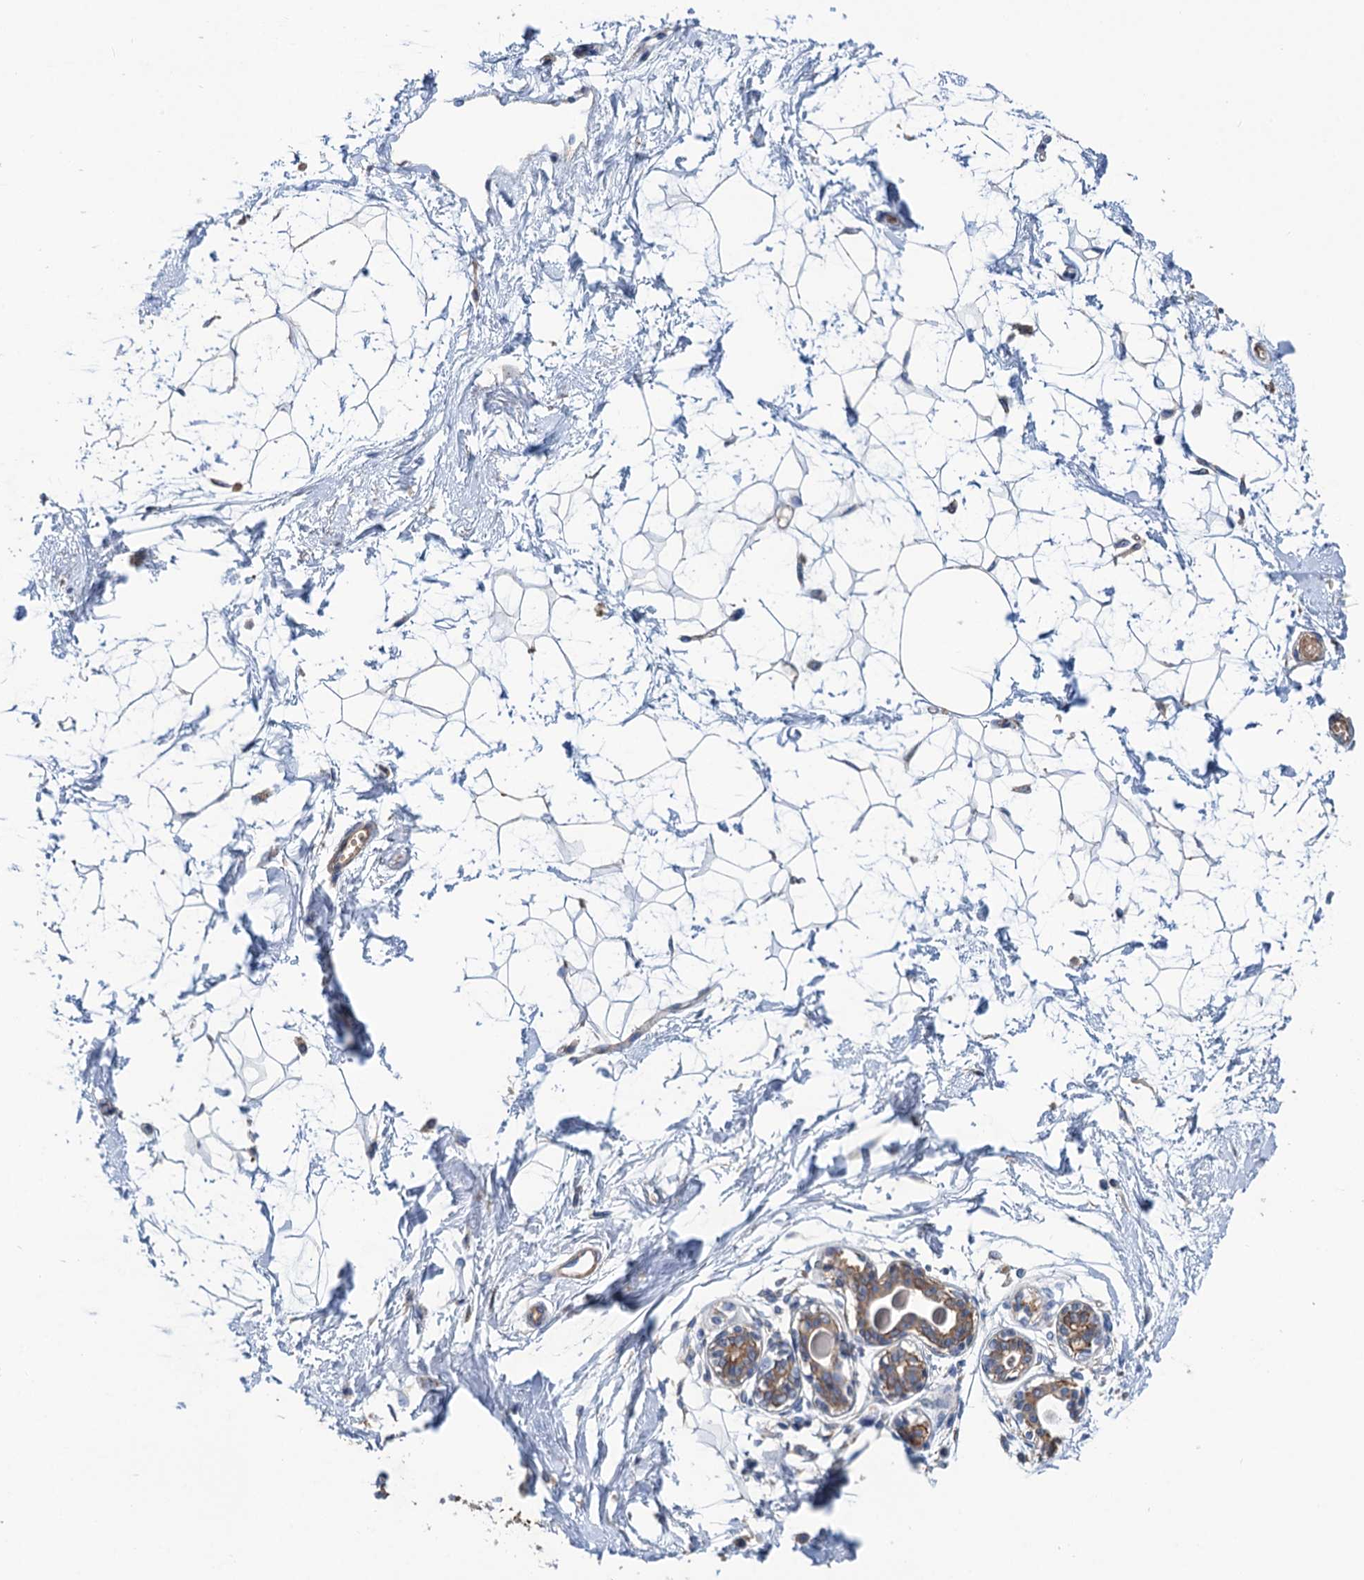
{"staining": {"intensity": "negative", "quantity": "none", "location": "none"}, "tissue": "breast", "cell_type": "Adipocytes", "image_type": "normal", "snomed": [{"axis": "morphology", "description": "Normal tissue, NOS"}, {"axis": "topography", "description": "Breast"}], "caption": "This is an IHC micrograph of benign human breast. There is no expression in adipocytes.", "gene": "SMCO3", "patient": {"sex": "female", "age": 45}}